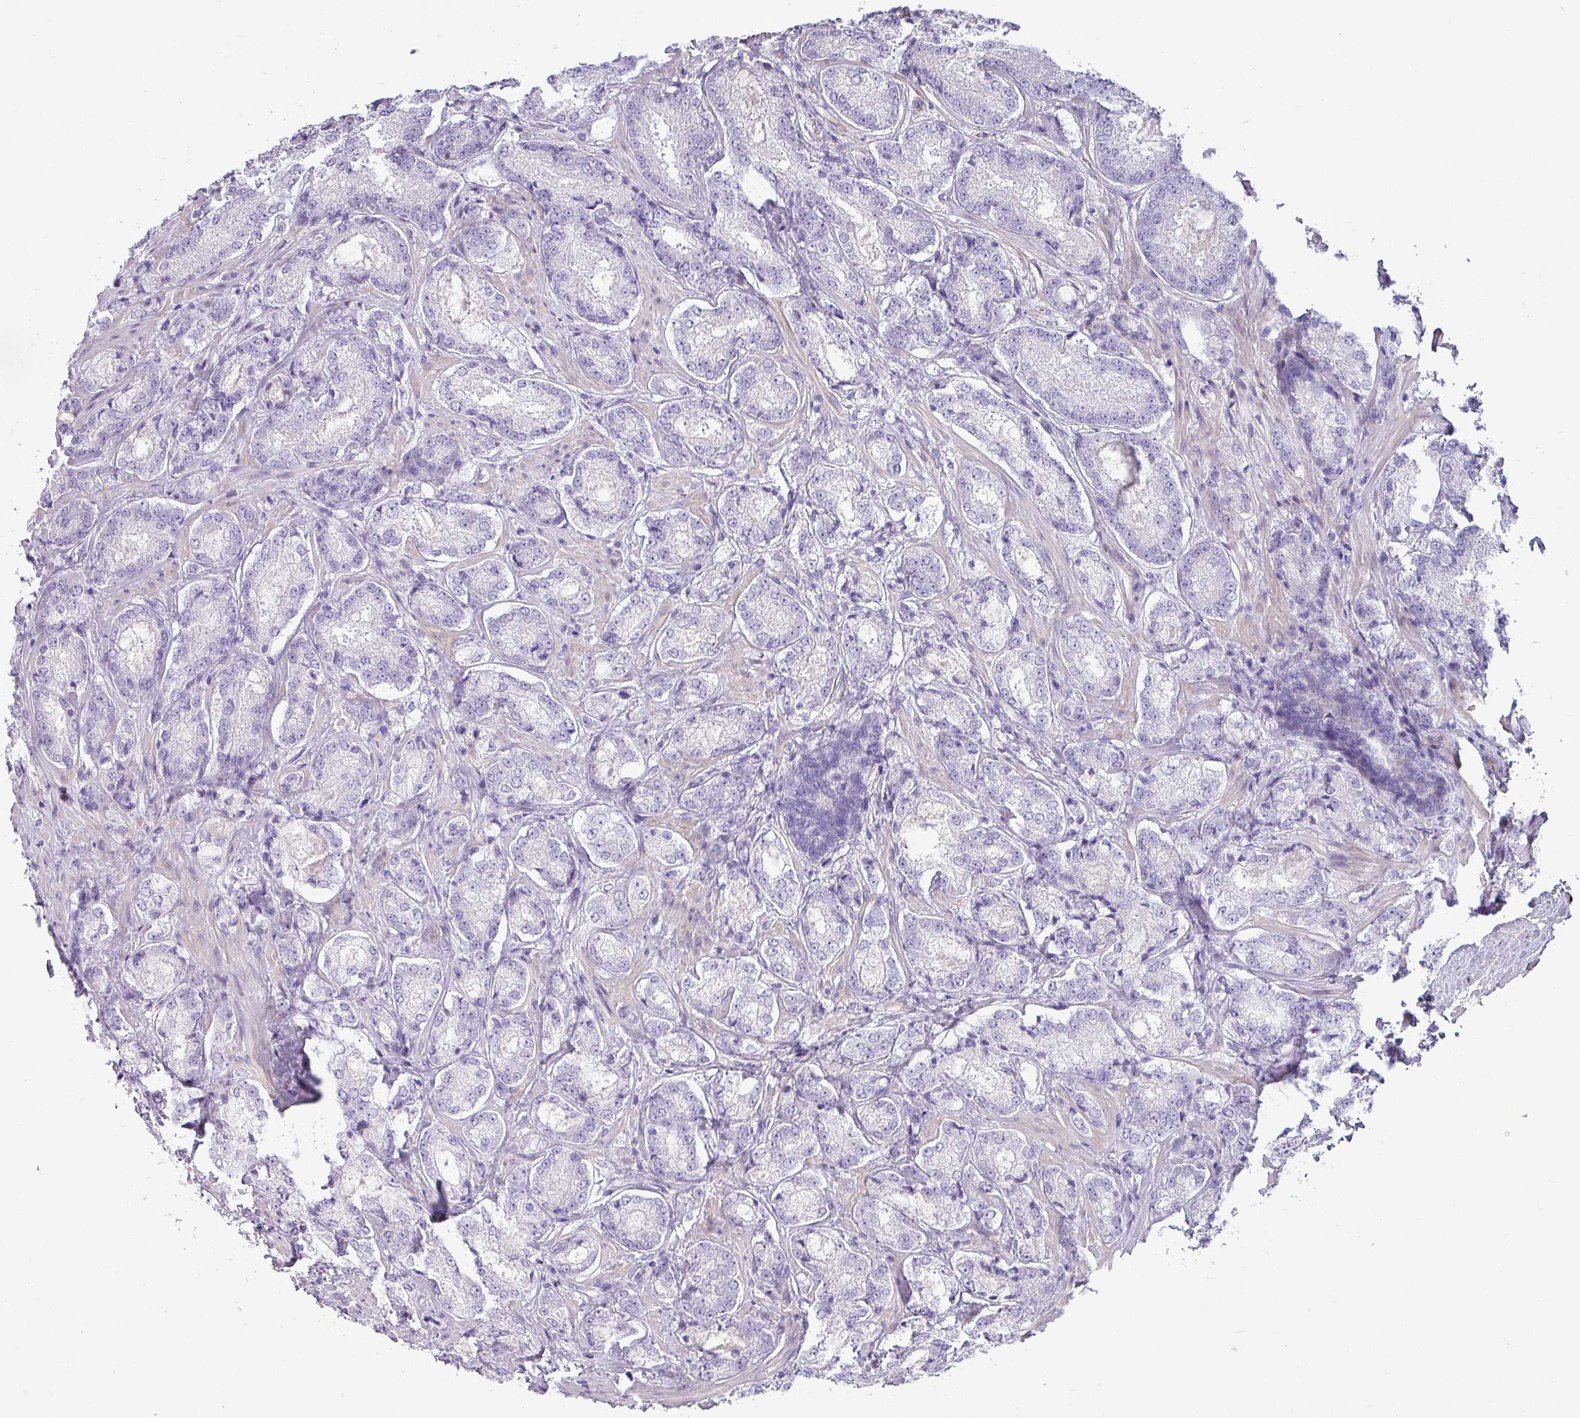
{"staining": {"intensity": "negative", "quantity": "none", "location": "none"}, "tissue": "prostate cancer", "cell_type": "Tumor cells", "image_type": "cancer", "snomed": [{"axis": "morphology", "description": "Adenocarcinoma, Low grade"}, {"axis": "topography", "description": "Prostate"}], "caption": "This is an IHC image of prostate low-grade adenocarcinoma. There is no expression in tumor cells.", "gene": "GLI4", "patient": {"sex": "male", "age": 74}}